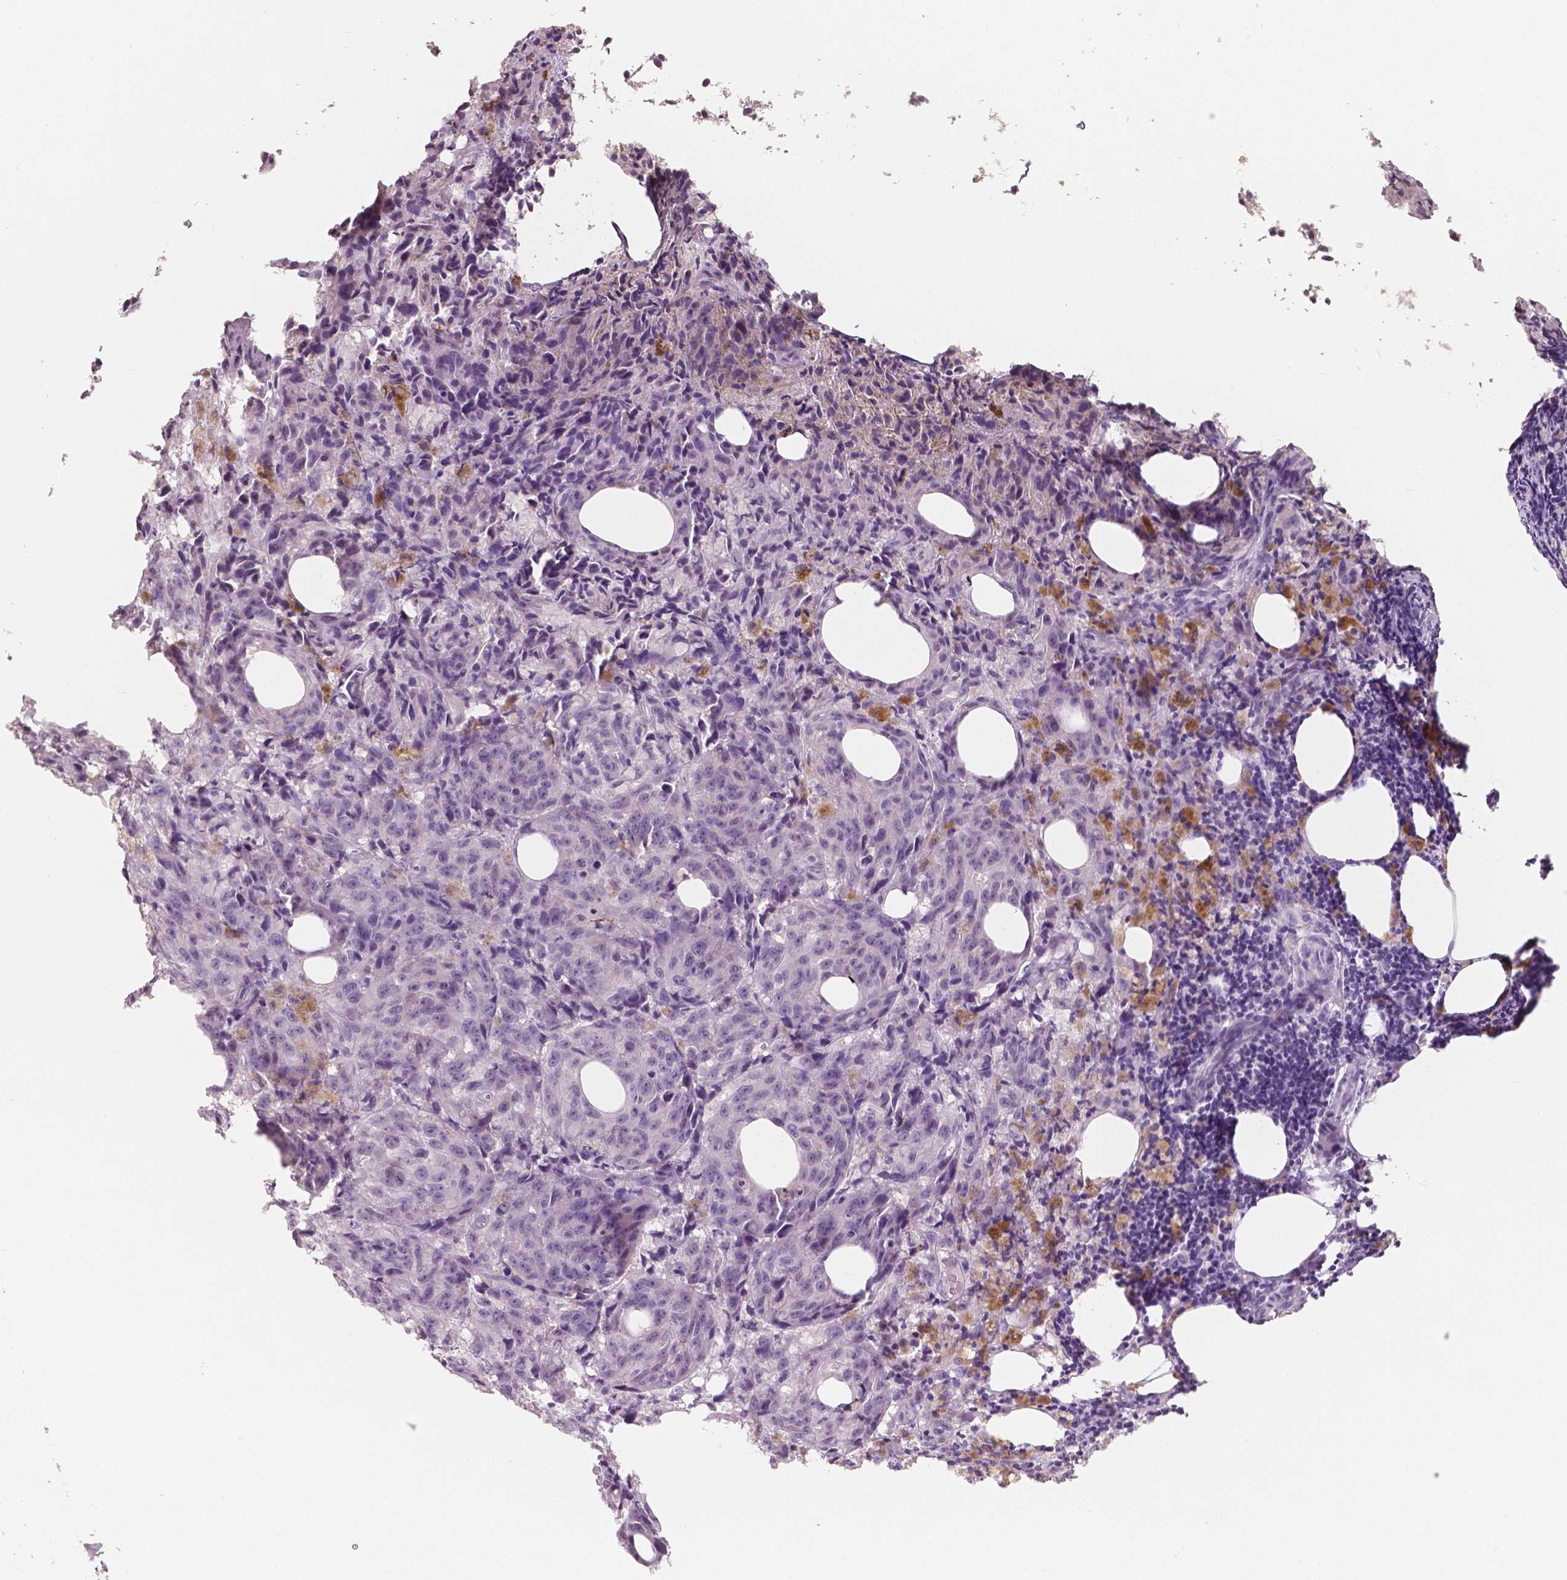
{"staining": {"intensity": "negative", "quantity": "none", "location": "none"}, "tissue": "melanoma", "cell_type": "Tumor cells", "image_type": "cancer", "snomed": [{"axis": "morphology", "description": "Malignant melanoma, NOS"}, {"axis": "topography", "description": "Skin"}], "caption": "An image of human melanoma is negative for staining in tumor cells.", "gene": "NECAB1", "patient": {"sex": "female", "age": 34}}